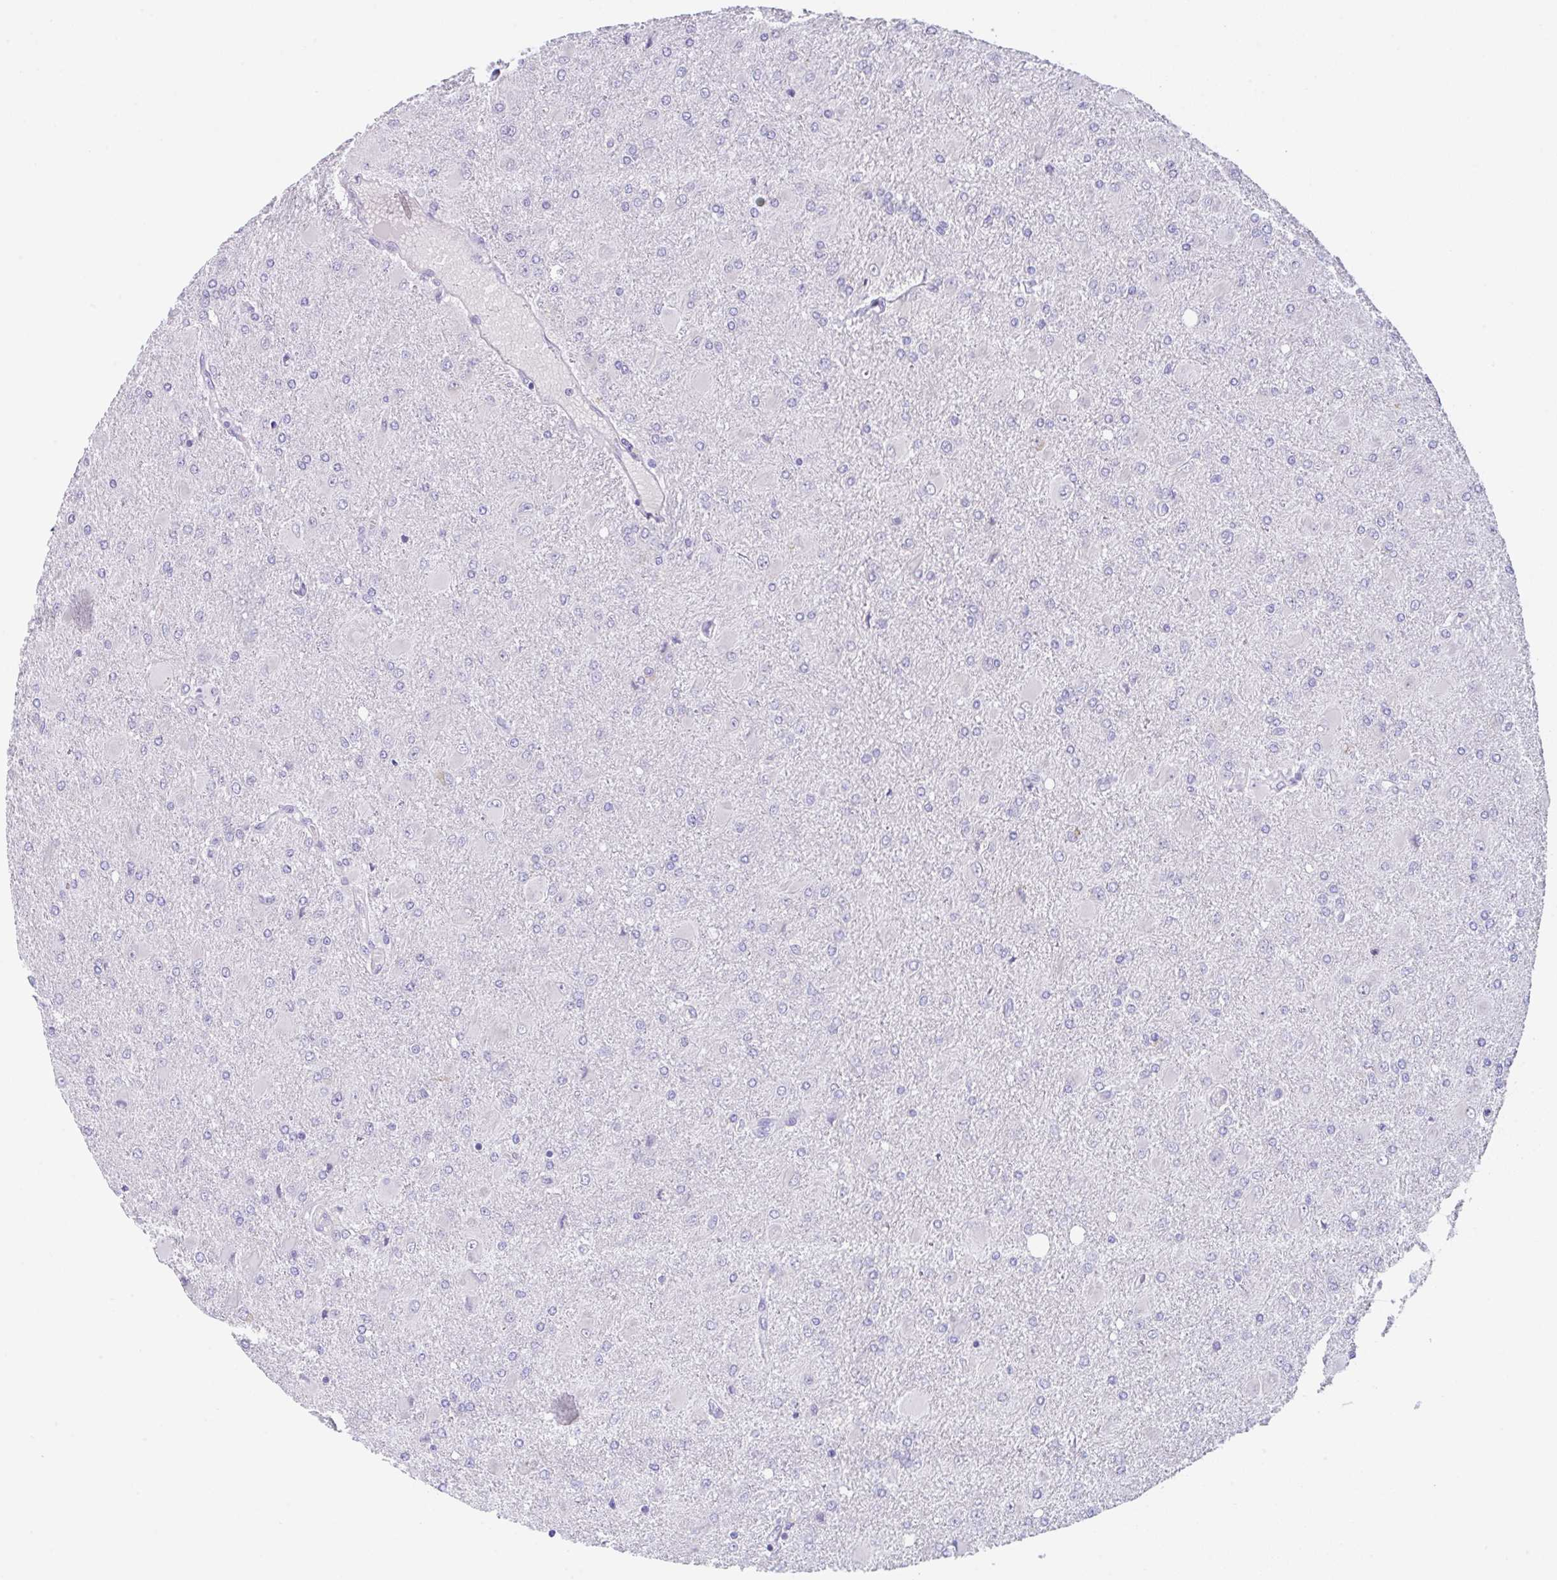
{"staining": {"intensity": "negative", "quantity": "none", "location": "none"}, "tissue": "glioma", "cell_type": "Tumor cells", "image_type": "cancer", "snomed": [{"axis": "morphology", "description": "Glioma, malignant, High grade"}, {"axis": "topography", "description": "Brain"}], "caption": "This is a photomicrograph of immunohistochemistry staining of high-grade glioma (malignant), which shows no staining in tumor cells. (Immunohistochemistry (ihc), brightfield microscopy, high magnification).", "gene": "TRAF4", "patient": {"sex": "male", "age": 67}}